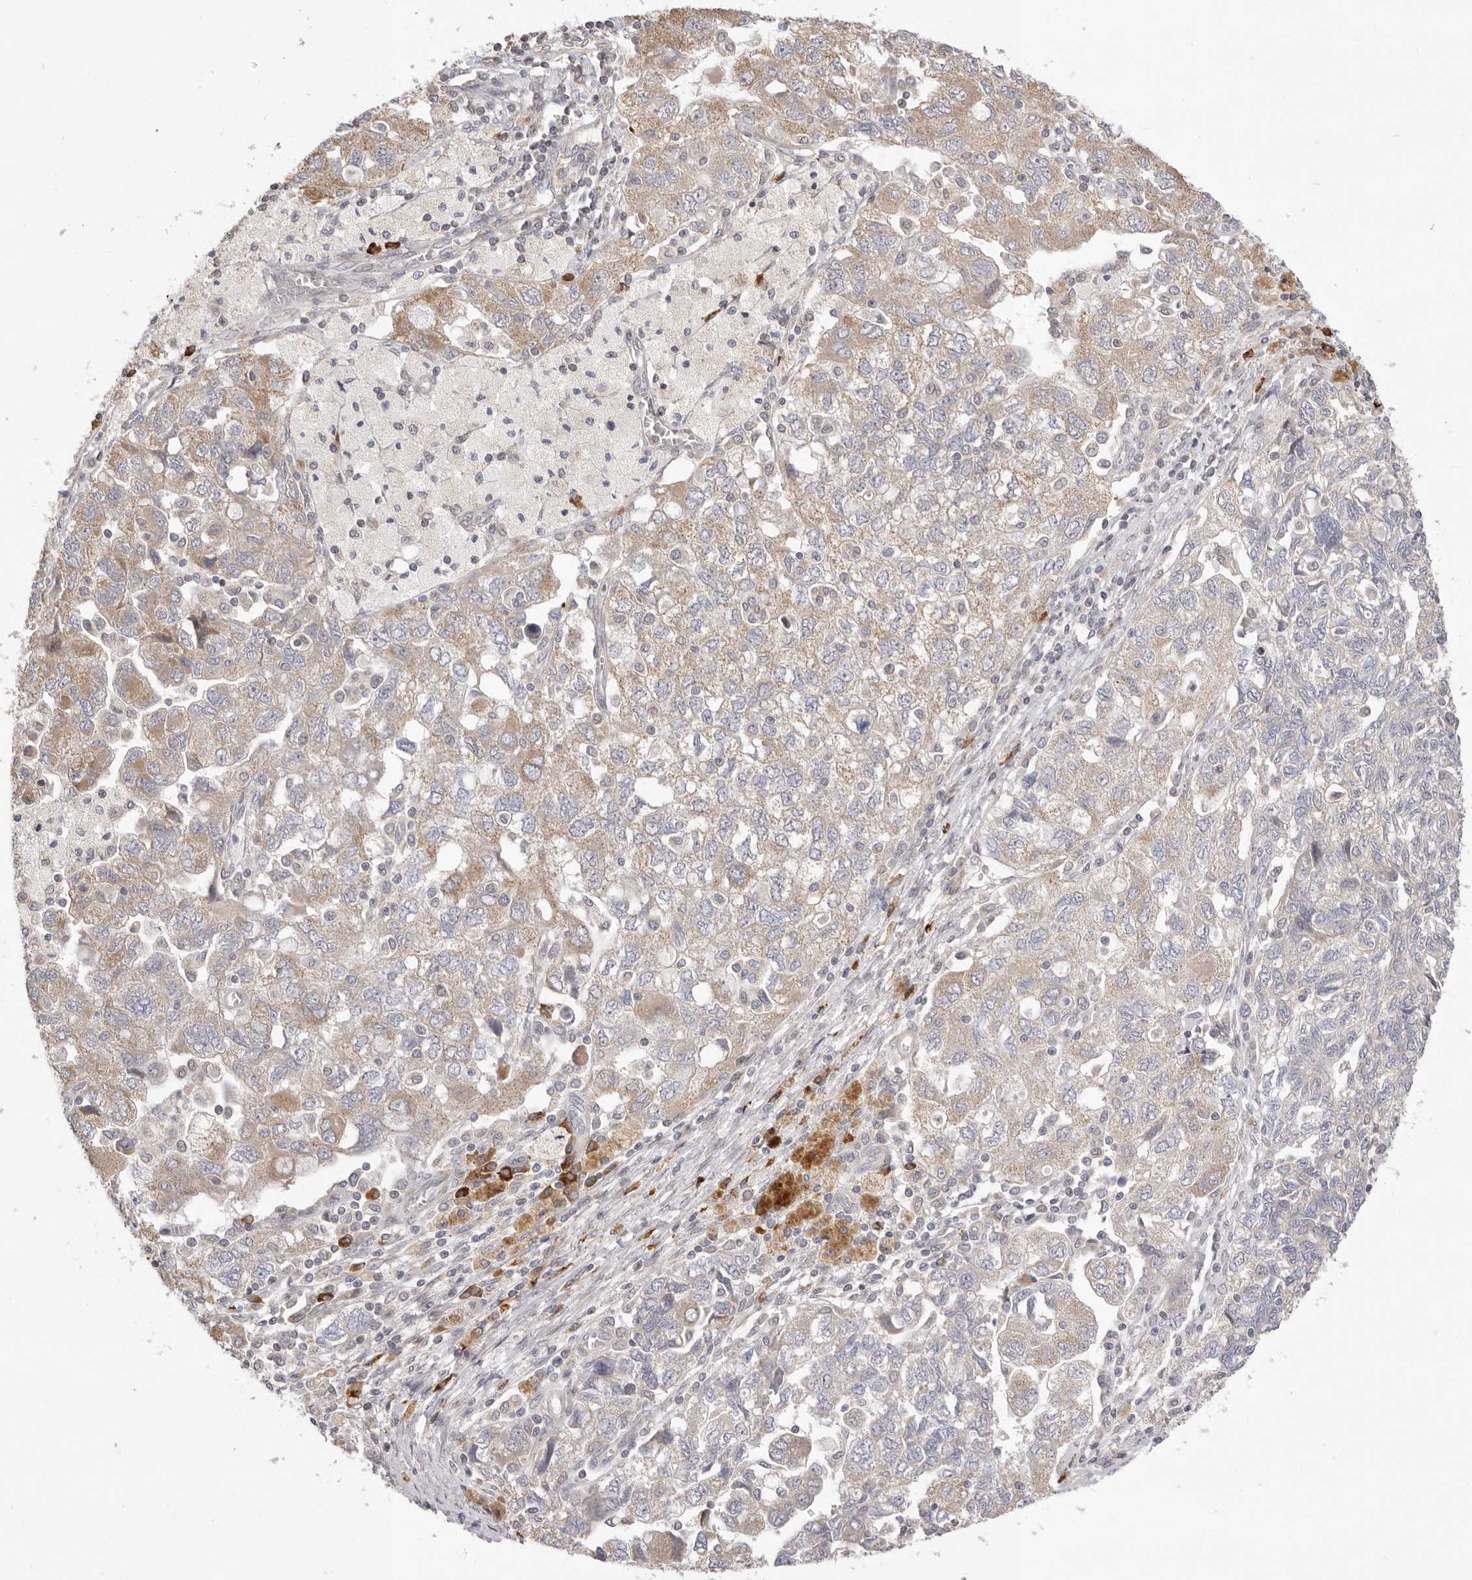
{"staining": {"intensity": "weak", "quantity": "25%-75%", "location": "cytoplasmic/membranous"}, "tissue": "ovarian cancer", "cell_type": "Tumor cells", "image_type": "cancer", "snomed": [{"axis": "morphology", "description": "Carcinoma, NOS"}, {"axis": "morphology", "description": "Cystadenocarcinoma, serous, NOS"}, {"axis": "topography", "description": "Ovary"}], "caption": "About 25%-75% of tumor cells in human ovarian cancer reveal weak cytoplasmic/membranous protein expression as visualized by brown immunohistochemical staining.", "gene": "USH1C", "patient": {"sex": "female", "age": 69}}